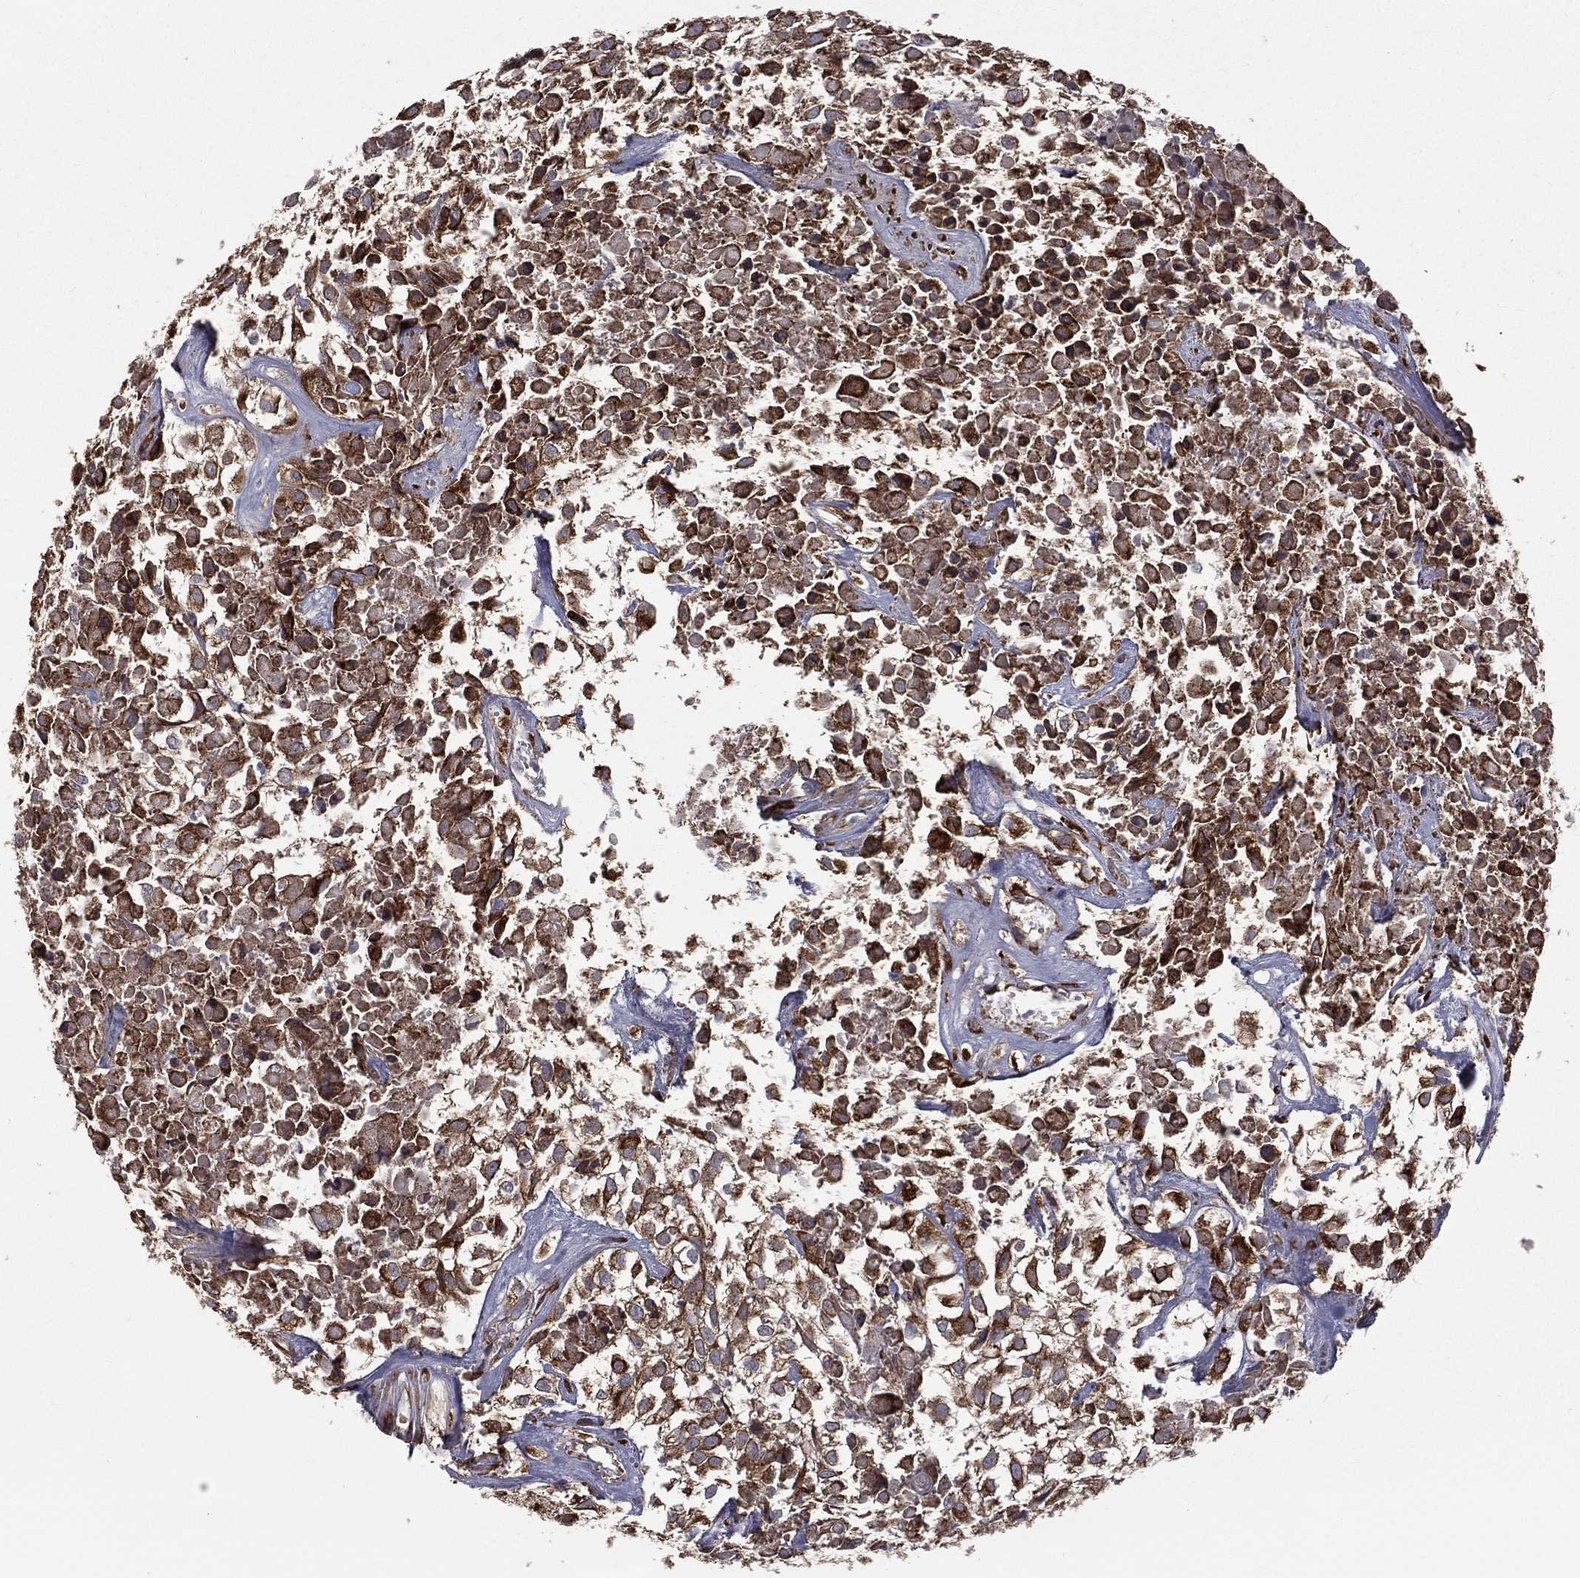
{"staining": {"intensity": "strong", "quantity": ">75%", "location": "cytoplasmic/membranous"}, "tissue": "urothelial cancer", "cell_type": "Tumor cells", "image_type": "cancer", "snomed": [{"axis": "morphology", "description": "Urothelial carcinoma, High grade"}, {"axis": "topography", "description": "Urinary bladder"}], "caption": "Strong cytoplasmic/membranous positivity is appreciated in about >75% of tumor cells in urothelial carcinoma (high-grade).", "gene": "OLFML1", "patient": {"sex": "male", "age": 56}}